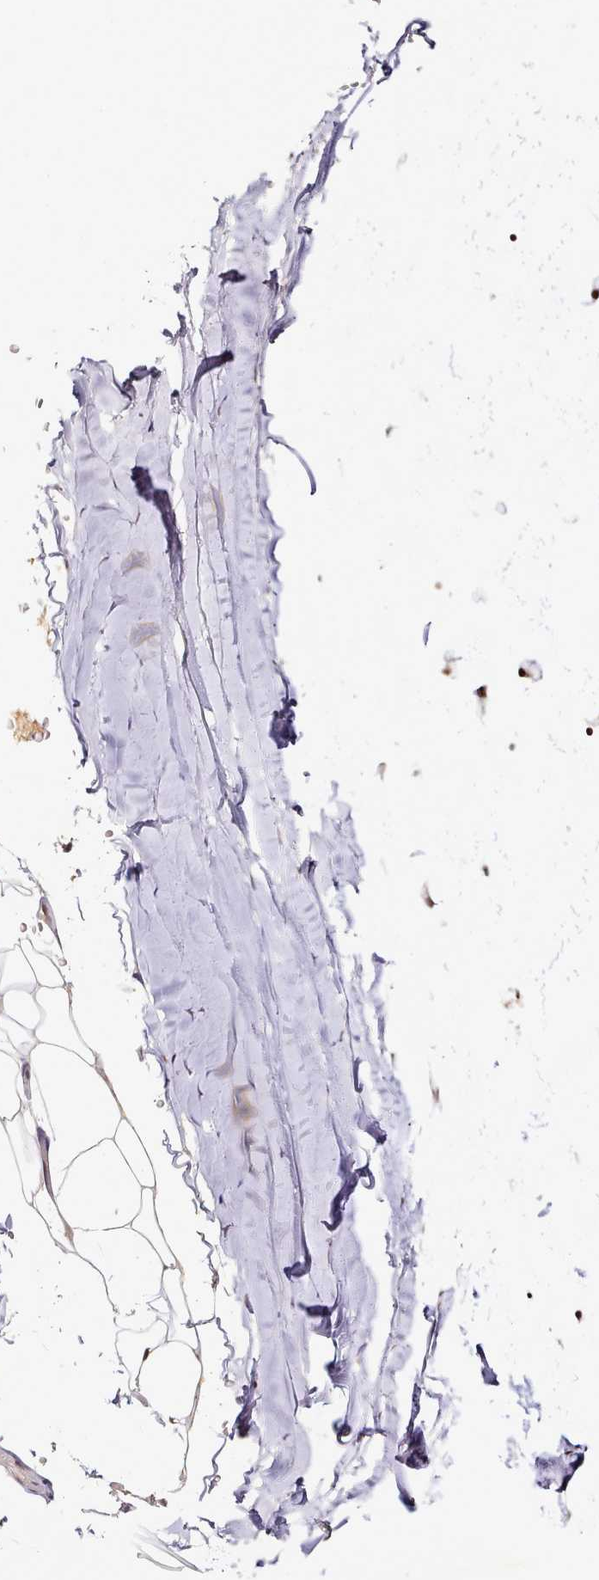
{"staining": {"intensity": "negative", "quantity": "none", "location": "none"}, "tissue": "adipose tissue", "cell_type": "Adipocytes", "image_type": "normal", "snomed": [{"axis": "morphology", "description": "Normal tissue, NOS"}, {"axis": "topography", "description": "Lymph node"}, {"axis": "topography", "description": "Bronchus"}], "caption": "Immunohistochemistry micrograph of unremarkable adipose tissue: human adipose tissue stained with DAB displays no significant protein positivity in adipocytes. The staining was performed using DAB (3,3'-diaminobenzidine) to visualize the protein expression in brown, while the nuclei were stained in blue with hematoxylin (Magnification: 20x).", "gene": "SYT15B", "patient": {"sex": "male", "age": 63}}